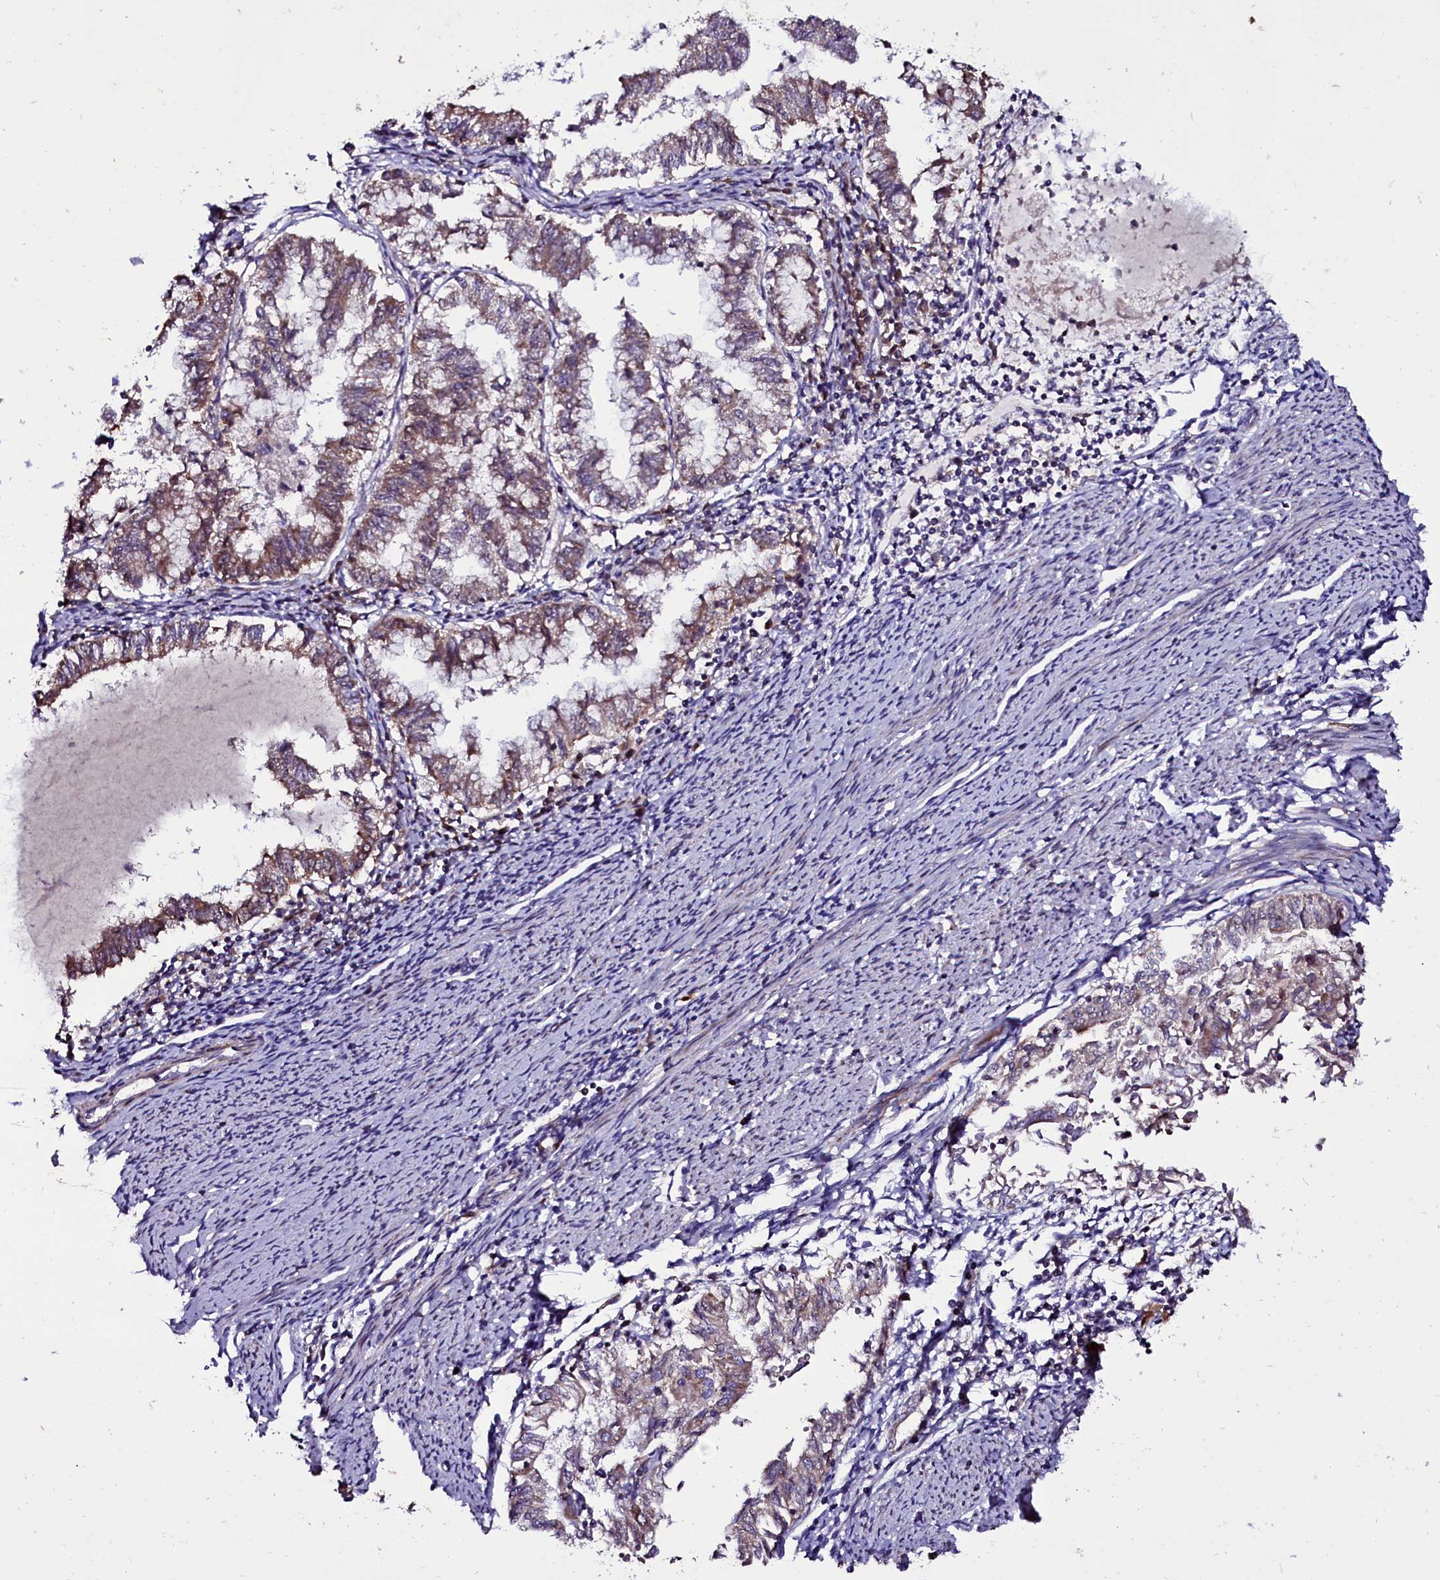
{"staining": {"intensity": "weak", "quantity": "25%-75%", "location": "cytoplasmic/membranous"}, "tissue": "endometrial cancer", "cell_type": "Tumor cells", "image_type": "cancer", "snomed": [{"axis": "morphology", "description": "Adenocarcinoma, NOS"}, {"axis": "topography", "description": "Endometrium"}], "caption": "Endometrial cancer (adenocarcinoma) stained for a protein (brown) displays weak cytoplasmic/membranous positive staining in approximately 25%-75% of tumor cells.", "gene": "NAA80", "patient": {"sex": "female", "age": 79}}